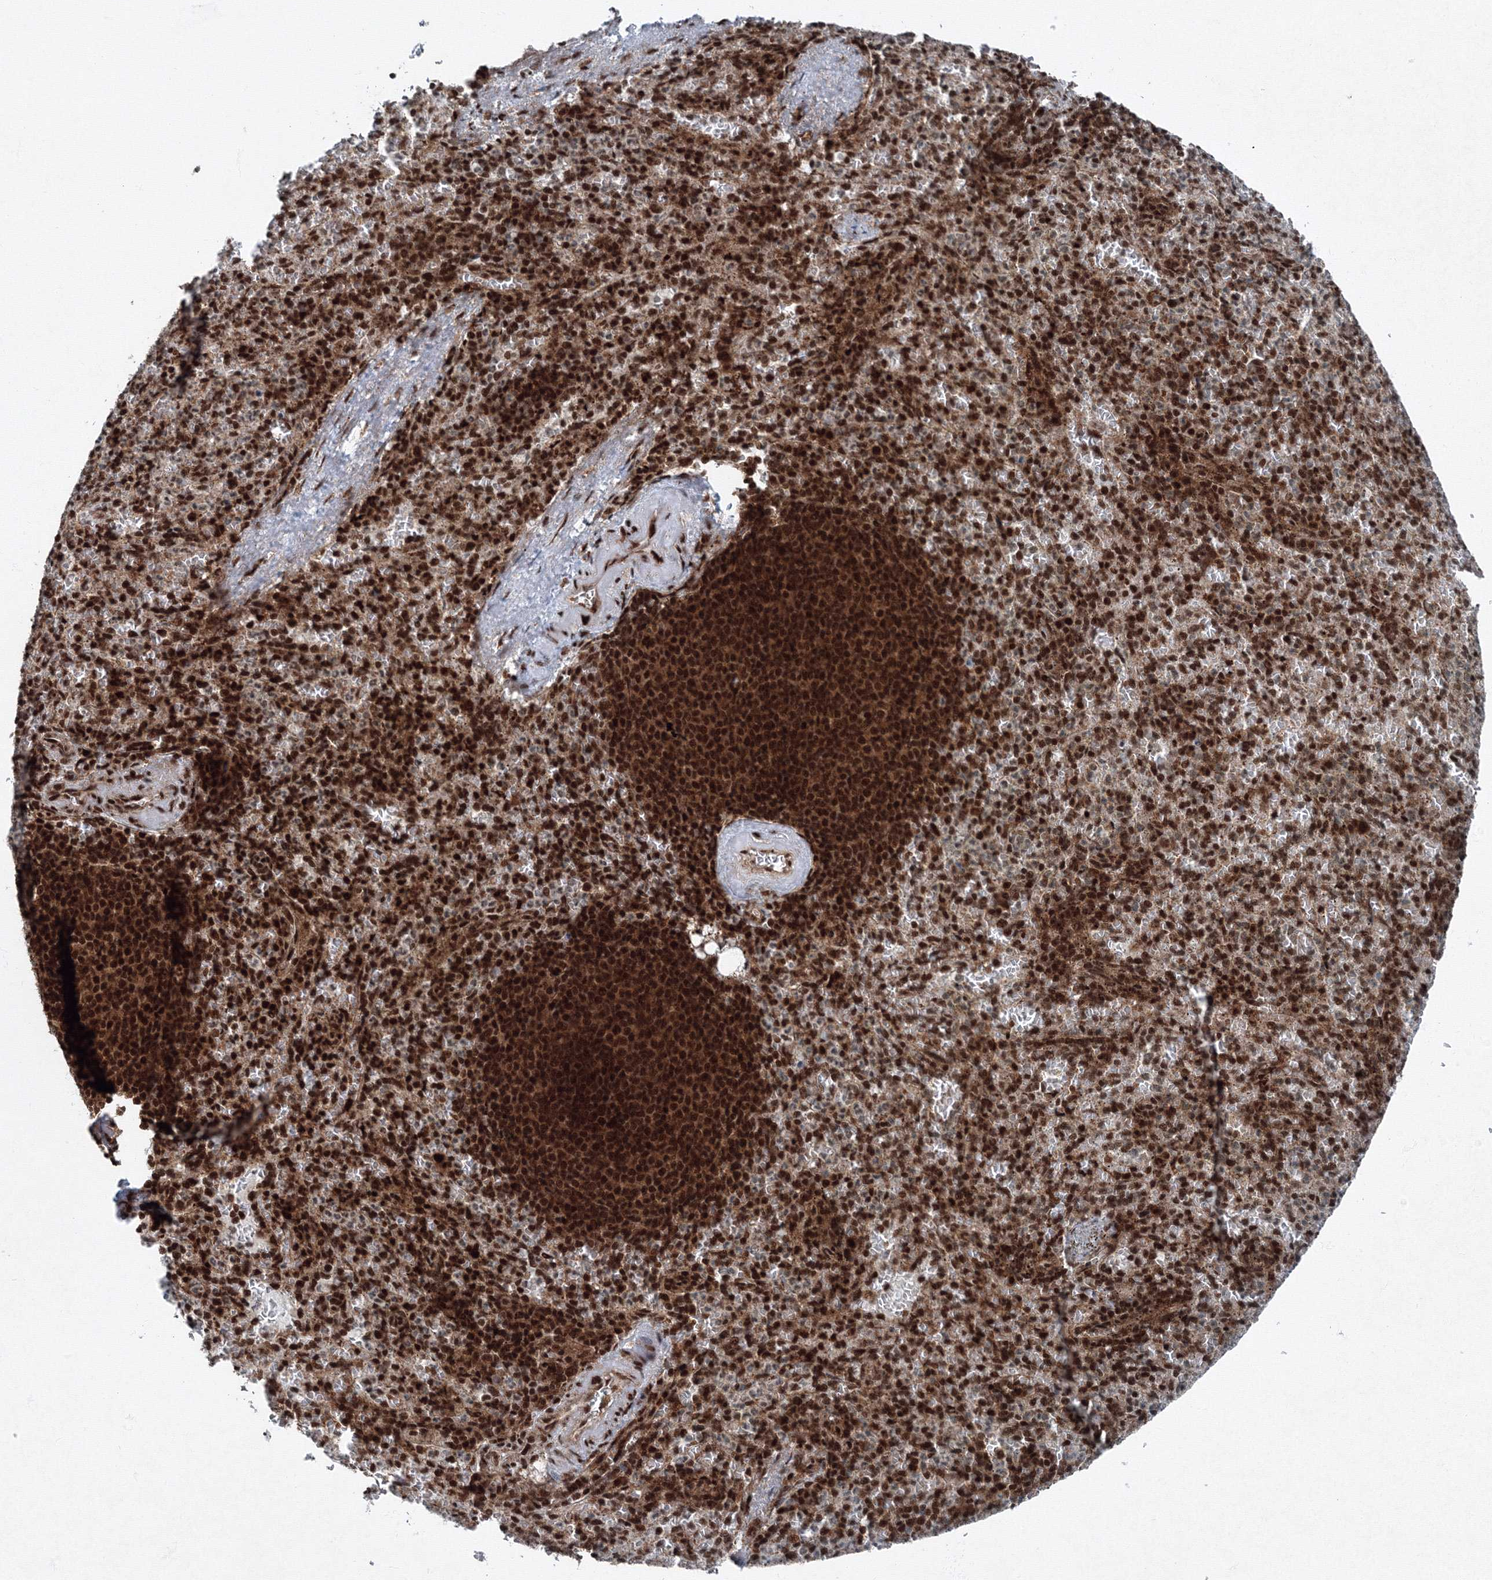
{"staining": {"intensity": "strong", "quantity": ">75%", "location": "nuclear"}, "tissue": "spleen", "cell_type": "Cells in red pulp", "image_type": "normal", "snomed": [{"axis": "morphology", "description": "Normal tissue, NOS"}, {"axis": "topography", "description": "Spleen"}], "caption": "IHC (DAB) staining of unremarkable human spleen shows strong nuclear protein positivity in about >75% of cells in red pulp. Nuclei are stained in blue.", "gene": "SNRPC", "patient": {"sex": "female", "age": 74}}